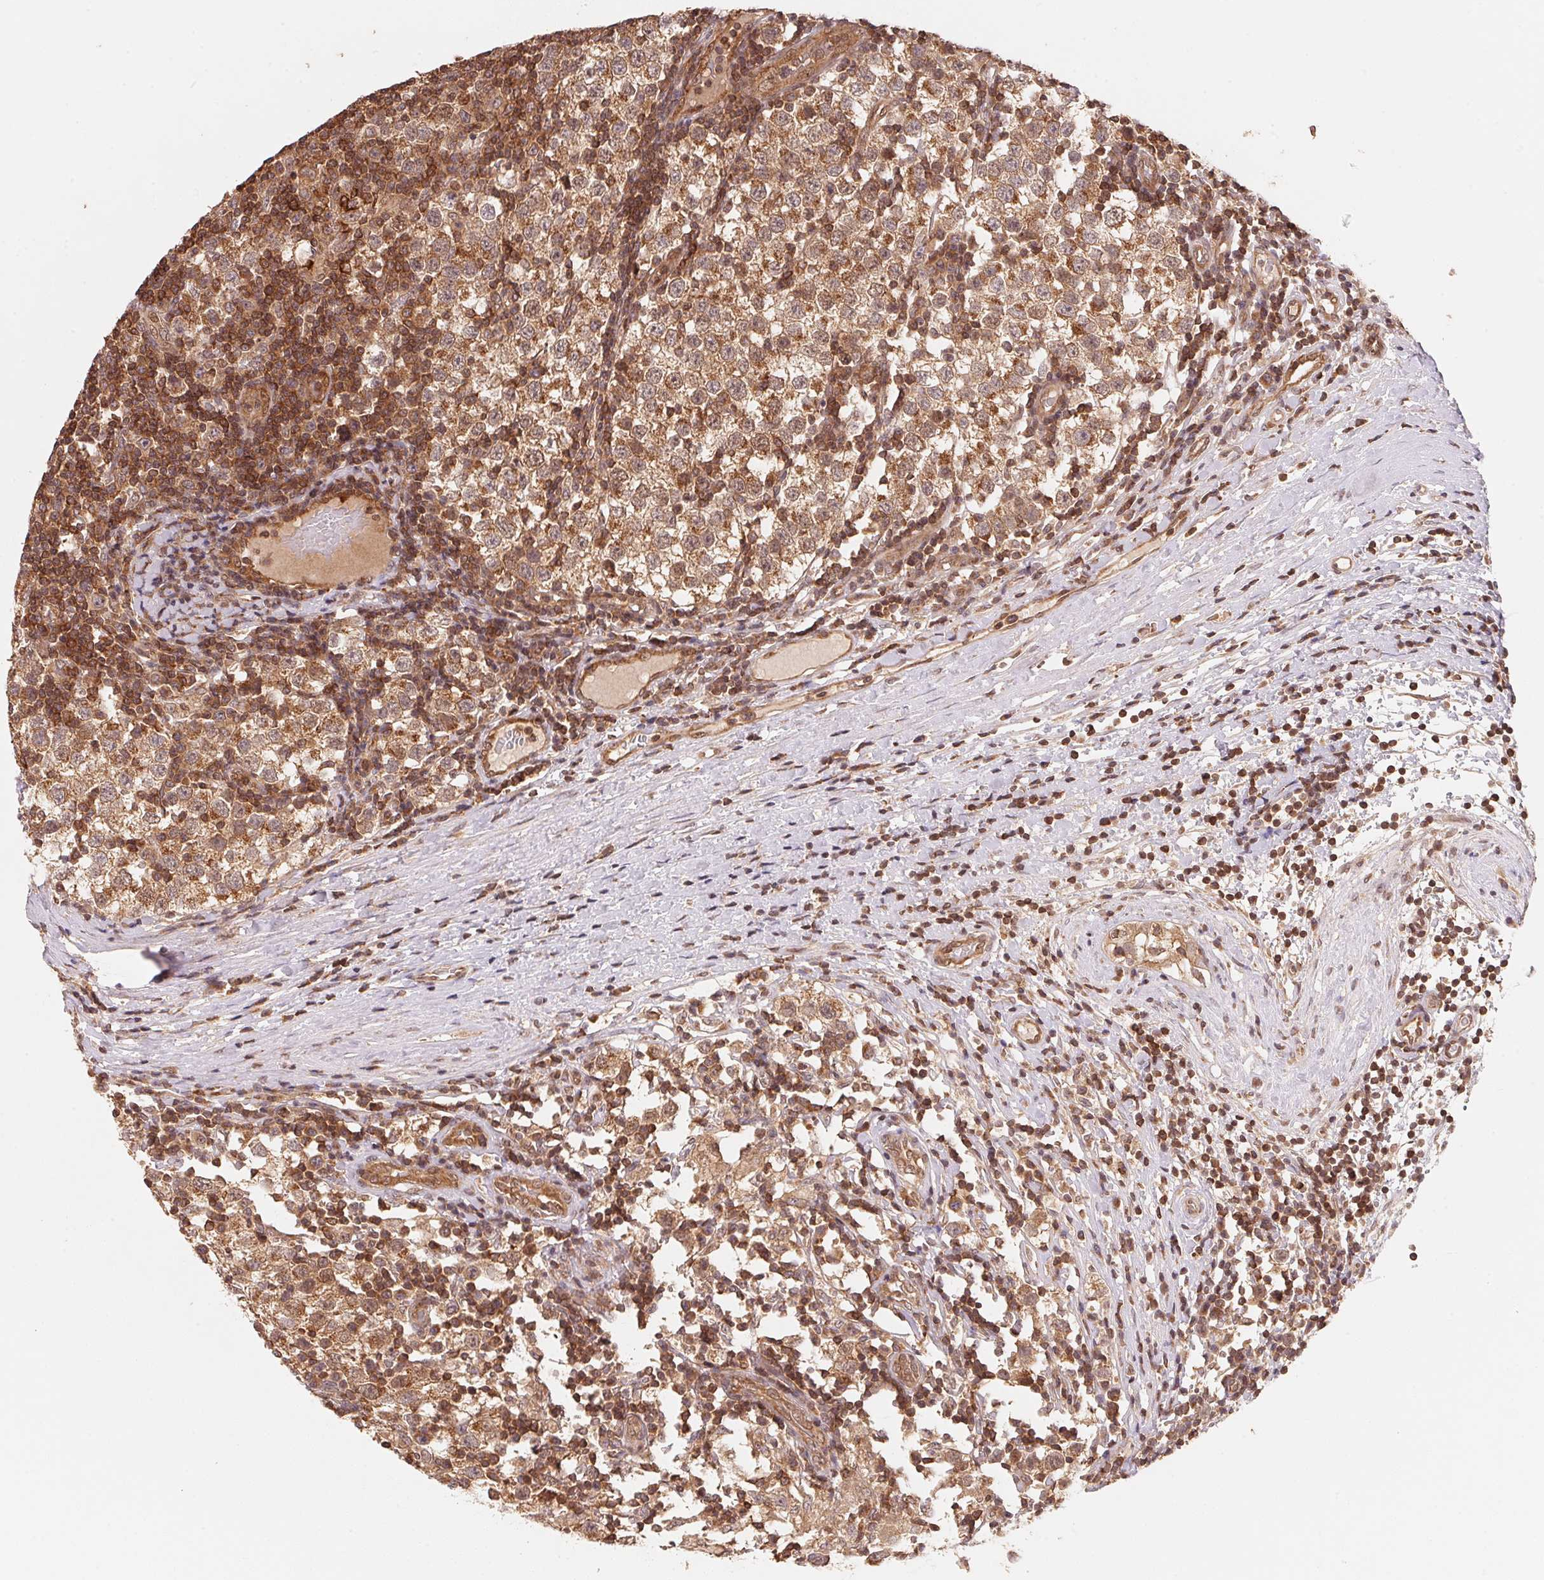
{"staining": {"intensity": "moderate", "quantity": ">75%", "location": "cytoplasmic/membranous"}, "tissue": "testis cancer", "cell_type": "Tumor cells", "image_type": "cancer", "snomed": [{"axis": "morphology", "description": "Seminoma, NOS"}, {"axis": "topography", "description": "Testis"}], "caption": "Moderate cytoplasmic/membranous protein expression is seen in approximately >75% of tumor cells in testis cancer (seminoma). (brown staining indicates protein expression, while blue staining denotes nuclei).", "gene": "CCDC102B", "patient": {"sex": "male", "age": 34}}